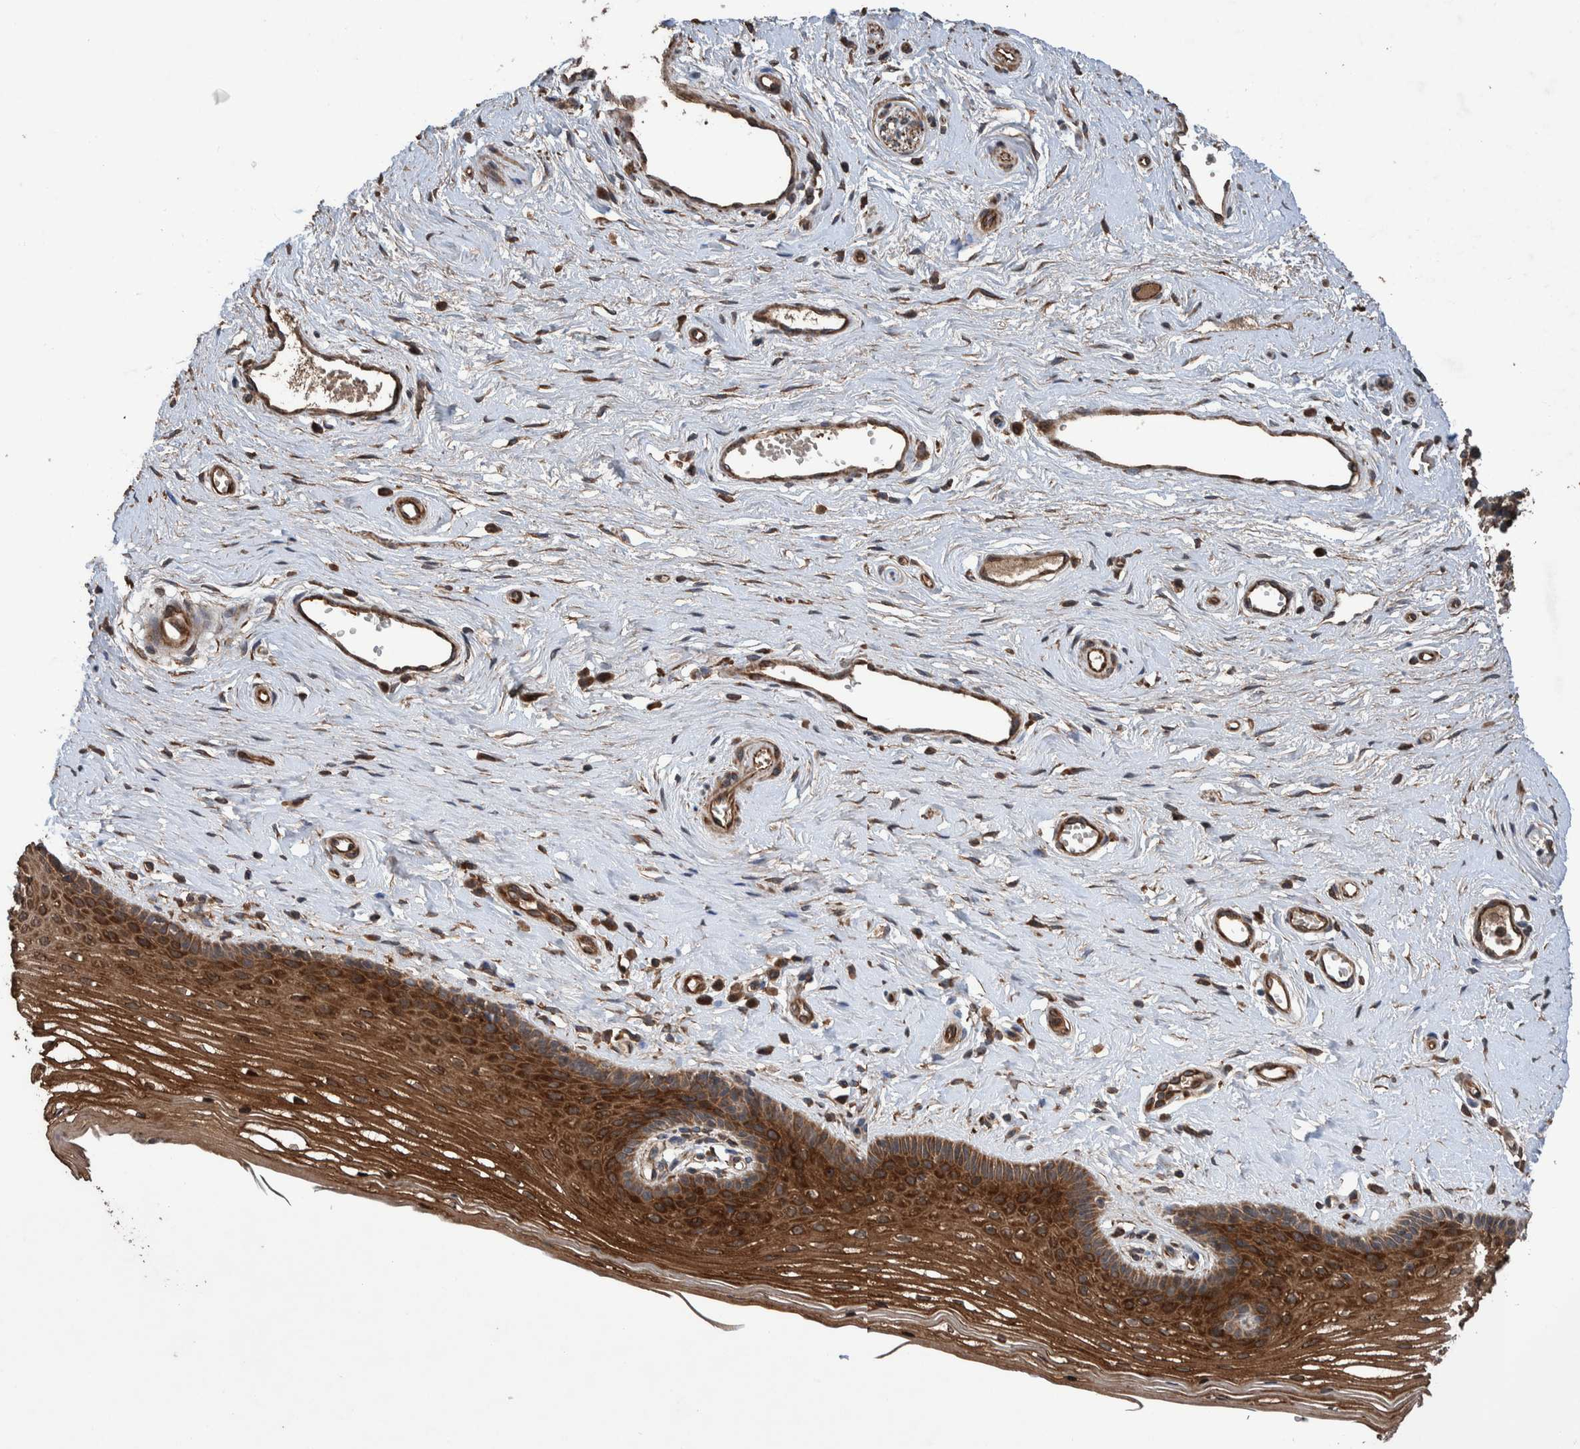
{"staining": {"intensity": "strong", "quantity": ">75%", "location": "cytoplasmic/membranous"}, "tissue": "vagina", "cell_type": "Squamous epithelial cells", "image_type": "normal", "snomed": [{"axis": "morphology", "description": "Normal tissue, NOS"}, {"axis": "topography", "description": "Vagina"}], "caption": "IHC (DAB) staining of unremarkable human vagina demonstrates strong cytoplasmic/membranous protein expression in approximately >75% of squamous epithelial cells.", "gene": "ENSG00000251537", "patient": {"sex": "female", "age": 46}}